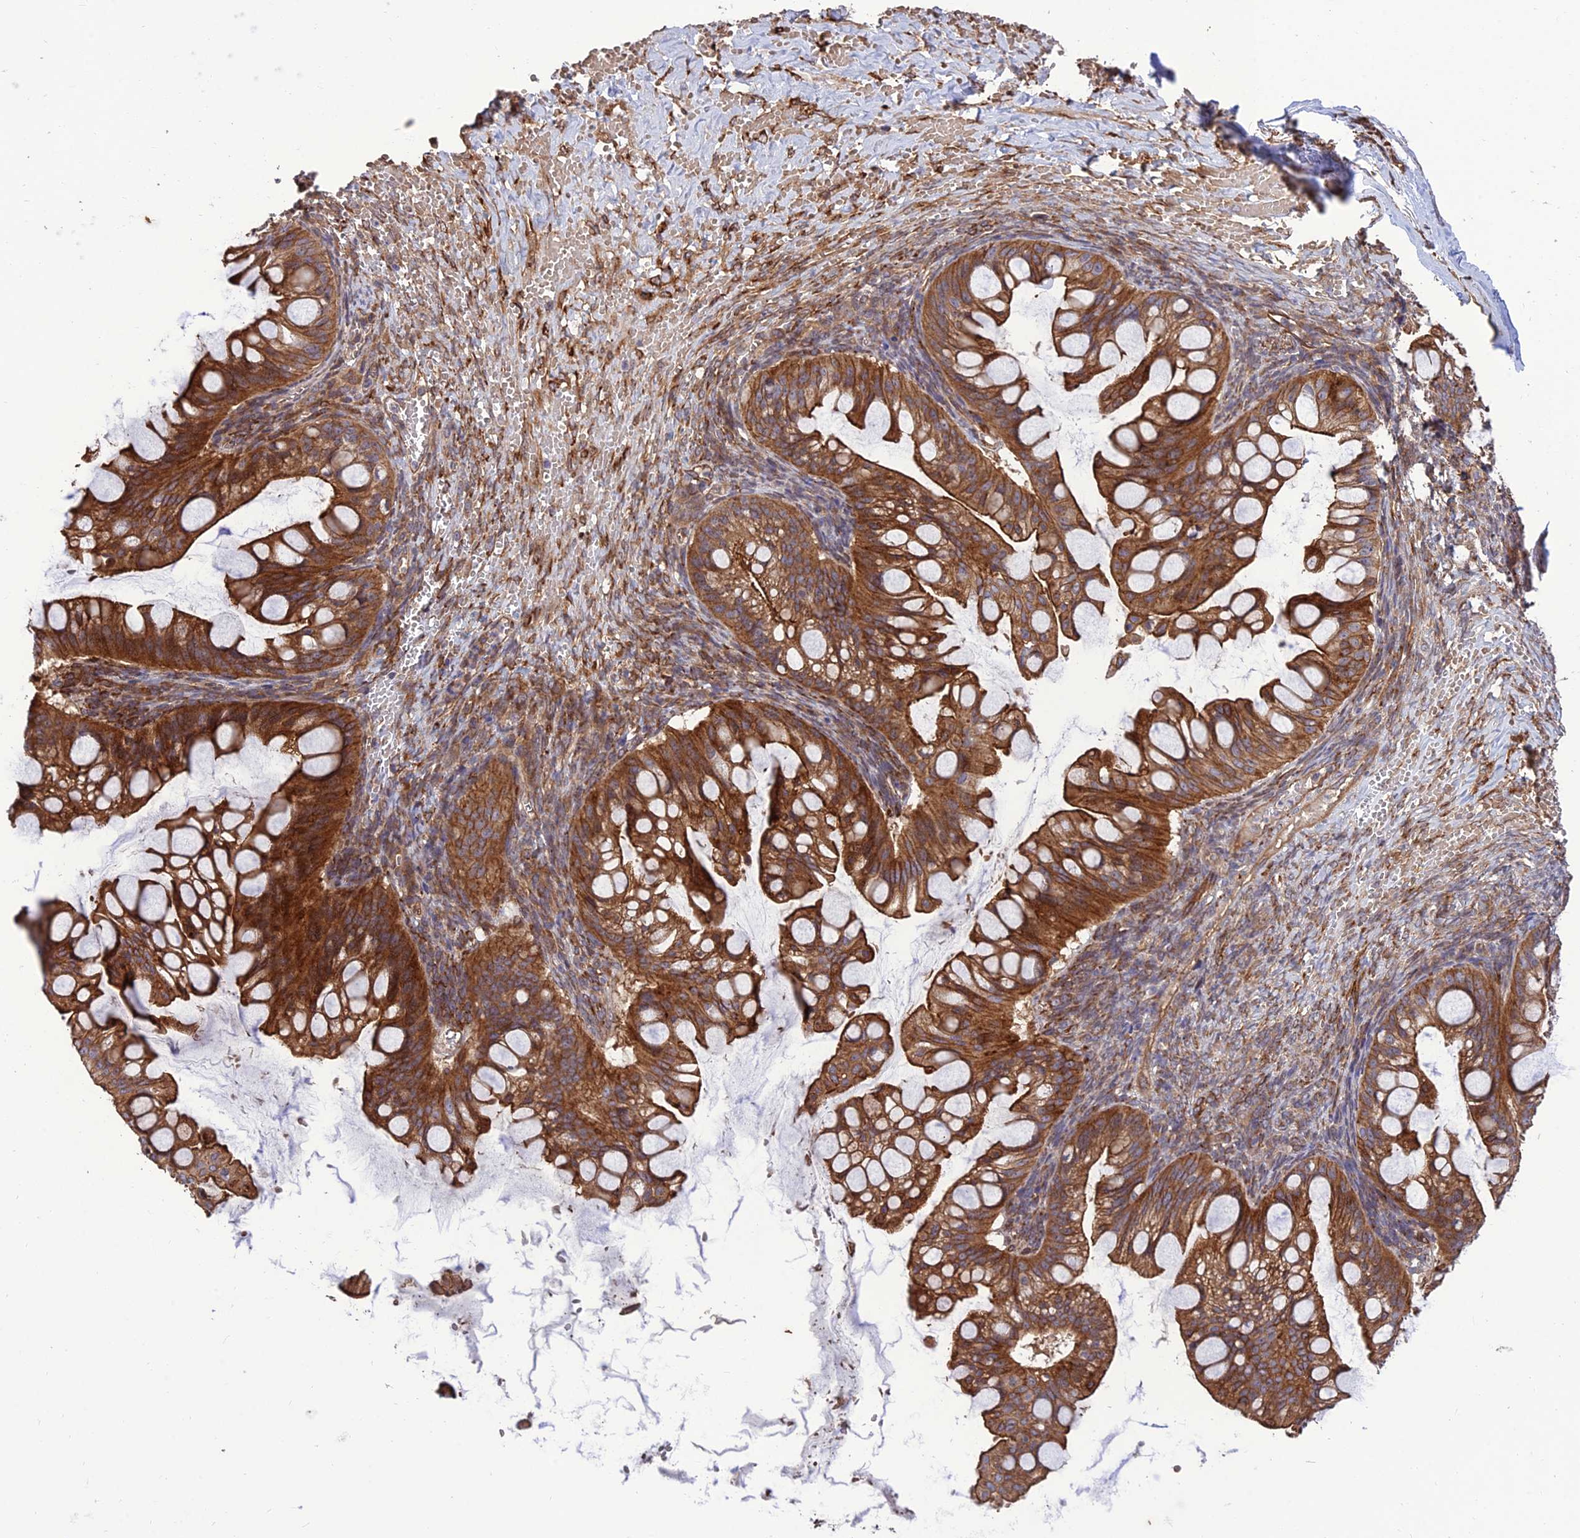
{"staining": {"intensity": "strong", "quantity": ">75%", "location": "cytoplasmic/membranous"}, "tissue": "ovarian cancer", "cell_type": "Tumor cells", "image_type": "cancer", "snomed": [{"axis": "morphology", "description": "Cystadenocarcinoma, mucinous, NOS"}, {"axis": "topography", "description": "Ovary"}], "caption": "Protein staining of mucinous cystadenocarcinoma (ovarian) tissue displays strong cytoplasmic/membranous expression in about >75% of tumor cells. Nuclei are stained in blue.", "gene": "CRTAP", "patient": {"sex": "female", "age": 73}}